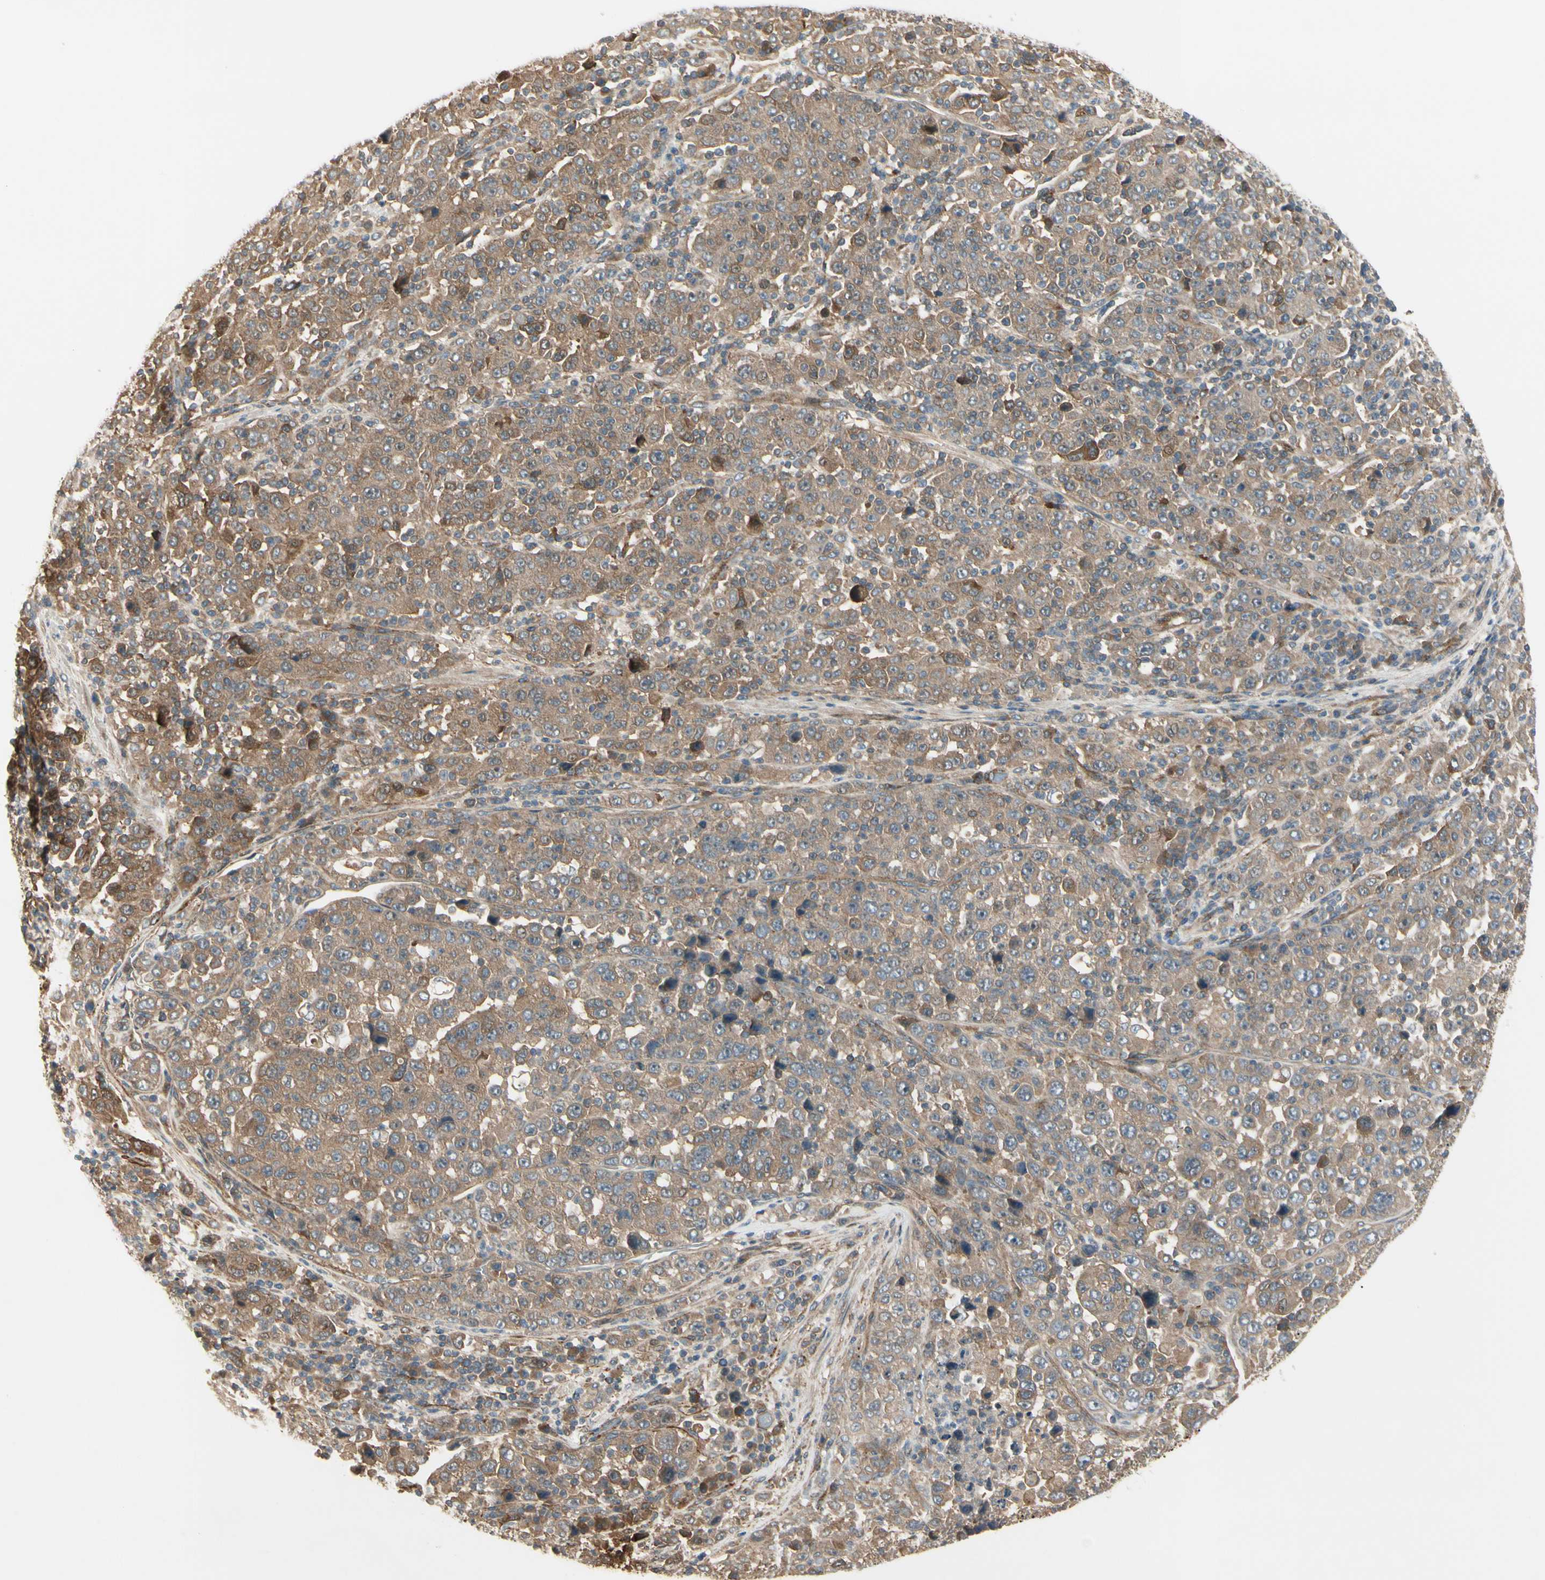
{"staining": {"intensity": "moderate", "quantity": ">75%", "location": "cytoplasmic/membranous"}, "tissue": "stomach cancer", "cell_type": "Tumor cells", "image_type": "cancer", "snomed": [{"axis": "morphology", "description": "Normal tissue, NOS"}, {"axis": "morphology", "description": "Adenocarcinoma, NOS"}, {"axis": "topography", "description": "Stomach, upper"}, {"axis": "topography", "description": "Stomach"}], "caption": "Moderate cytoplasmic/membranous positivity for a protein is appreciated in about >75% of tumor cells of stomach cancer using IHC.", "gene": "F2R", "patient": {"sex": "male", "age": 59}}